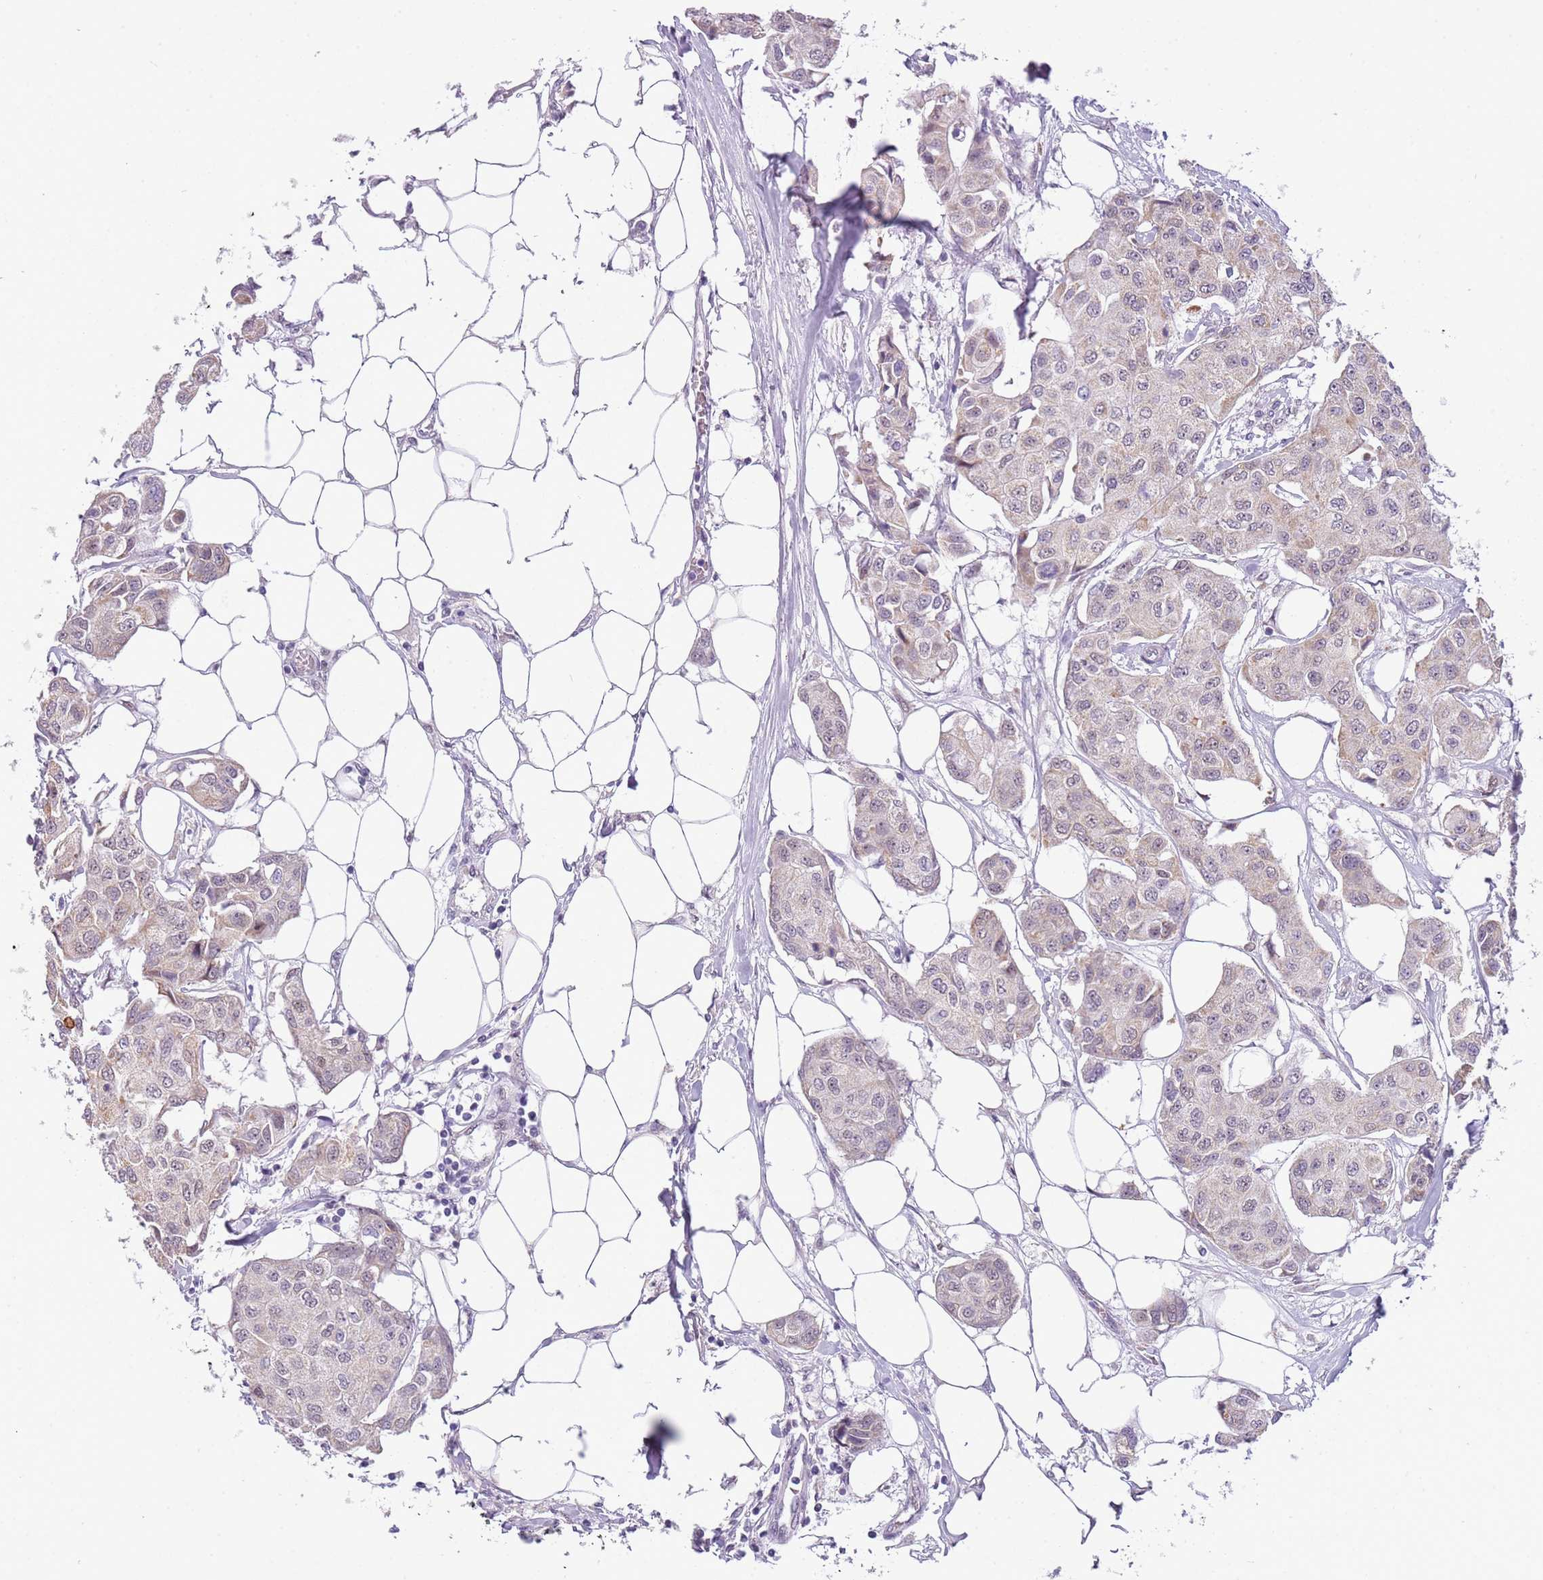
{"staining": {"intensity": "negative", "quantity": "none", "location": "none"}, "tissue": "breast cancer", "cell_type": "Tumor cells", "image_type": "cancer", "snomed": [{"axis": "morphology", "description": "Duct carcinoma"}, {"axis": "topography", "description": "Breast"}, {"axis": "topography", "description": "Lymph node"}], "caption": "Immunohistochemistry (IHC) of human breast infiltrating ductal carcinoma shows no positivity in tumor cells.", "gene": "FAM120C", "patient": {"sex": "female", "age": 80}}